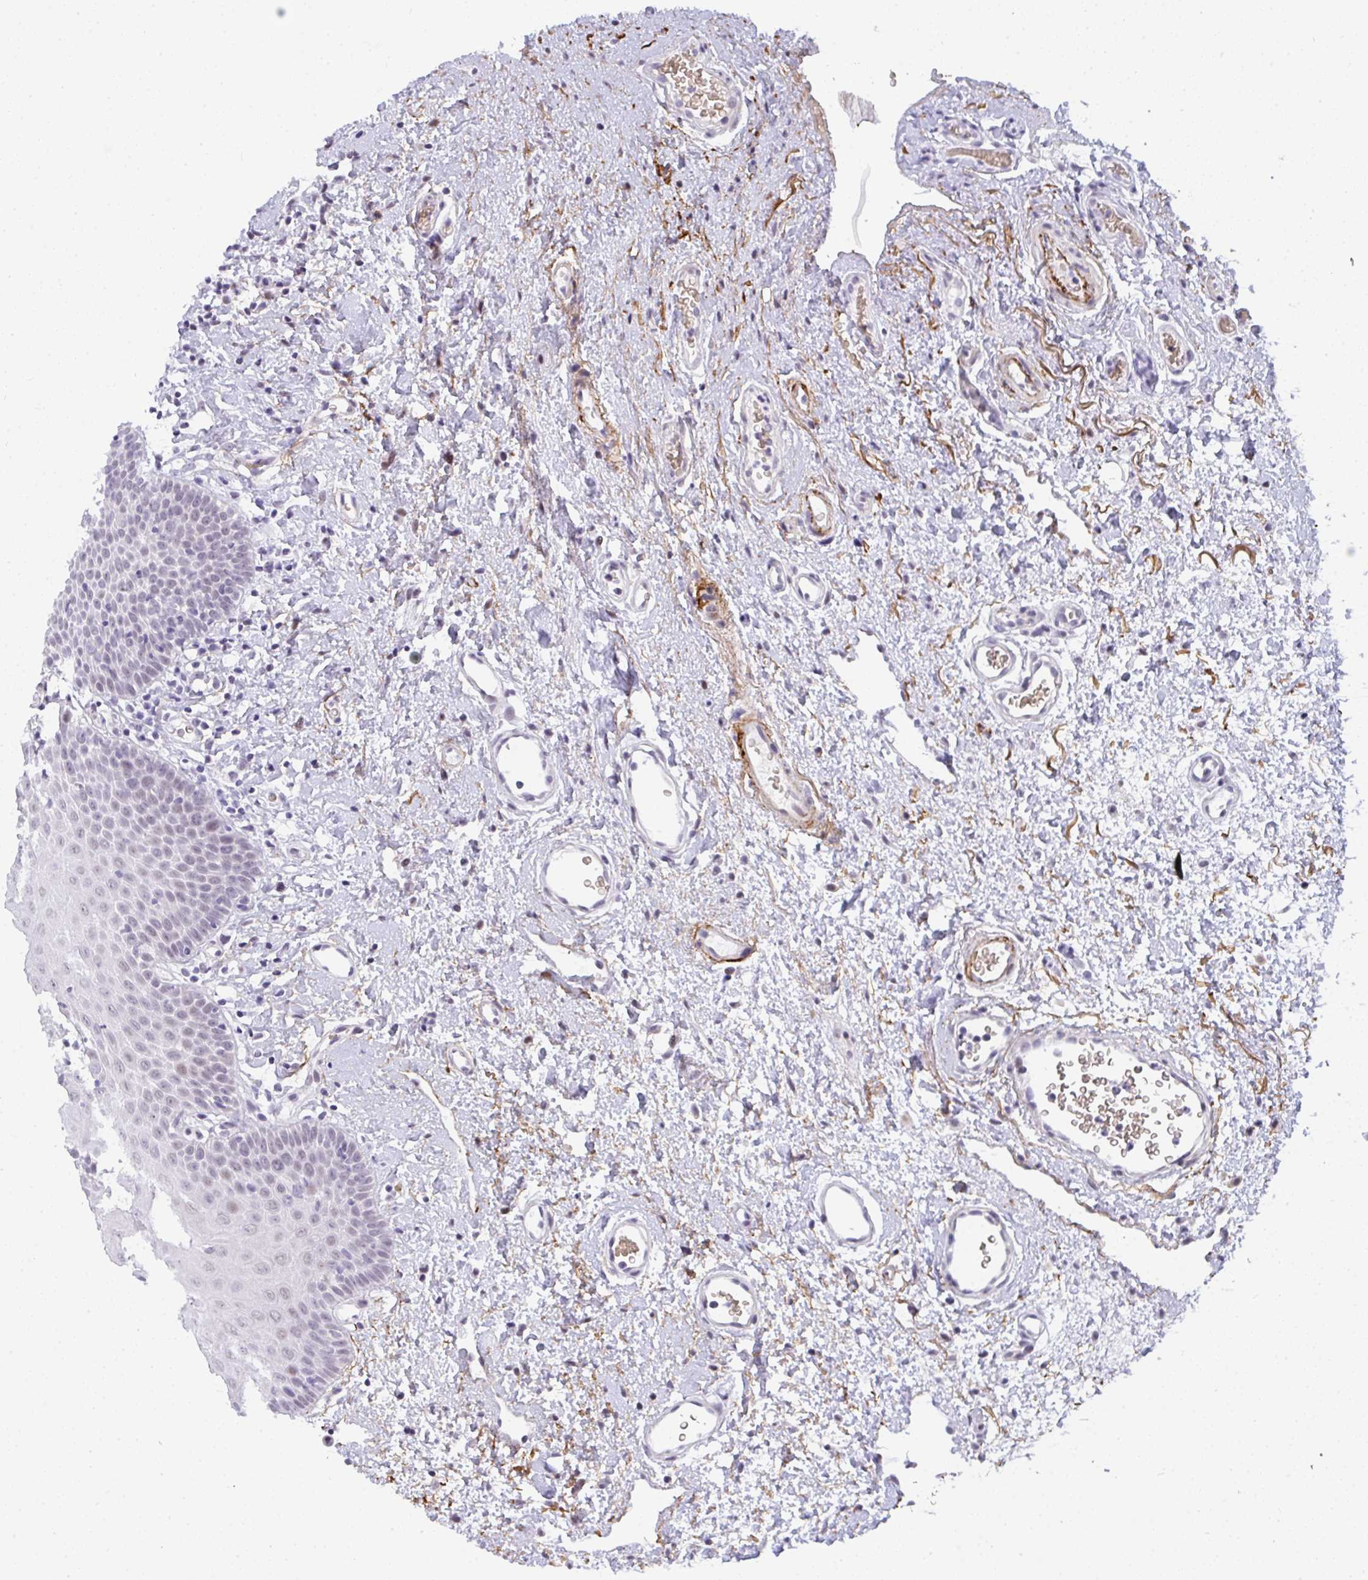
{"staining": {"intensity": "weak", "quantity": "<25%", "location": "nuclear"}, "tissue": "oral mucosa", "cell_type": "Squamous epithelial cells", "image_type": "normal", "snomed": [{"axis": "morphology", "description": "Normal tissue, NOS"}, {"axis": "topography", "description": "Oral tissue"}, {"axis": "topography", "description": "Head-Neck"}], "caption": "Human oral mucosa stained for a protein using immunohistochemistry exhibits no positivity in squamous epithelial cells.", "gene": "TNMD", "patient": {"sex": "female", "age": 55}}